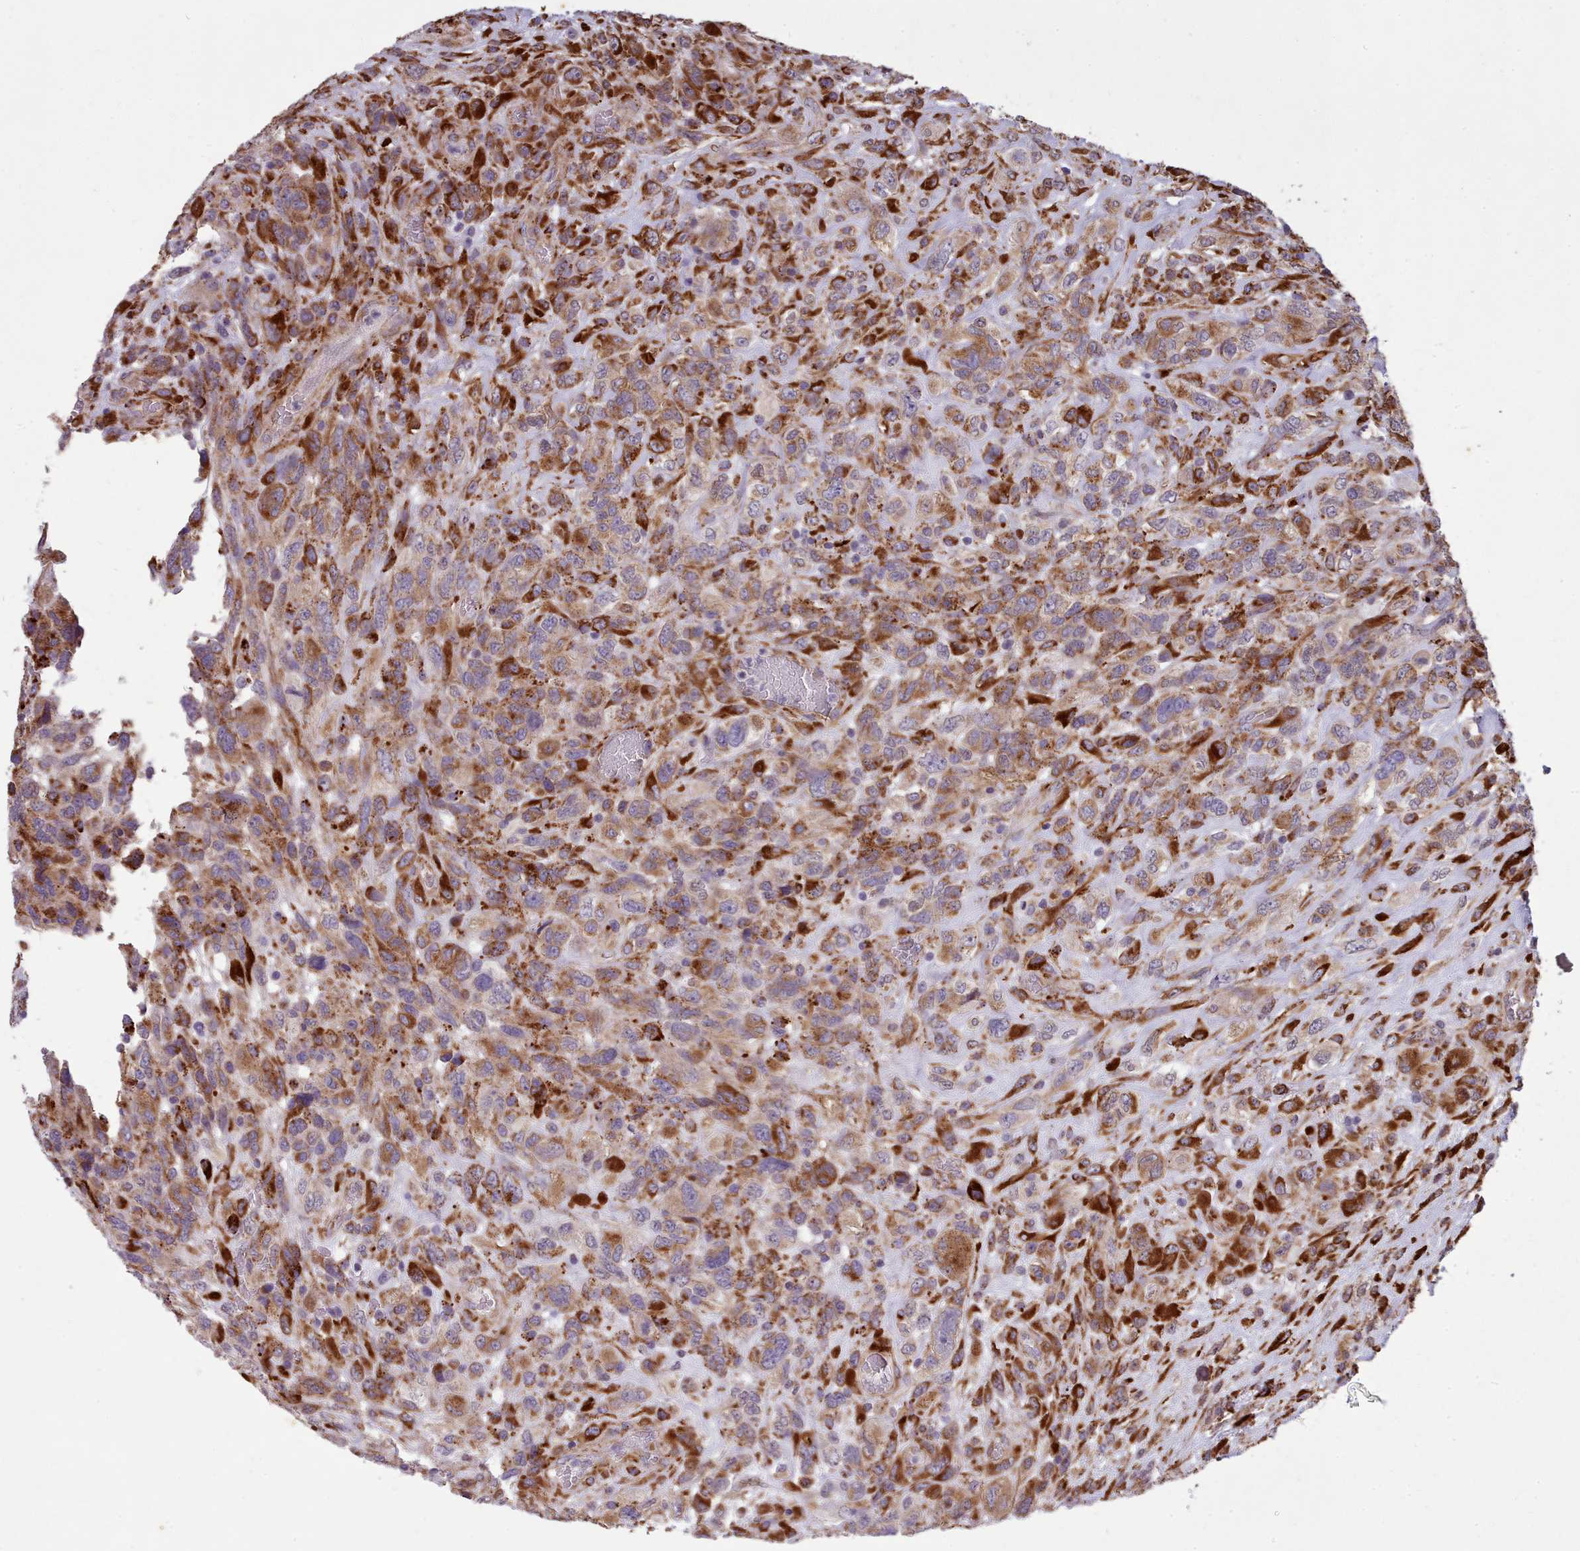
{"staining": {"intensity": "strong", "quantity": "25%-75%", "location": "cytoplasmic/membranous"}, "tissue": "glioma", "cell_type": "Tumor cells", "image_type": "cancer", "snomed": [{"axis": "morphology", "description": "Glioma, malignant, High grade"}, {"axis": "topography", "description": "Brain"}], "caption": "Immunohistochemistry (IHC) of human glioma displays high levels of strong cytoplasmic/membranous staining in about 25%-75% of tumor cells. (DAB IHC with brightfield microscopy, high magnification).", "gene": "FKBP10", "patient": {"sex": "male", "age": 61}}